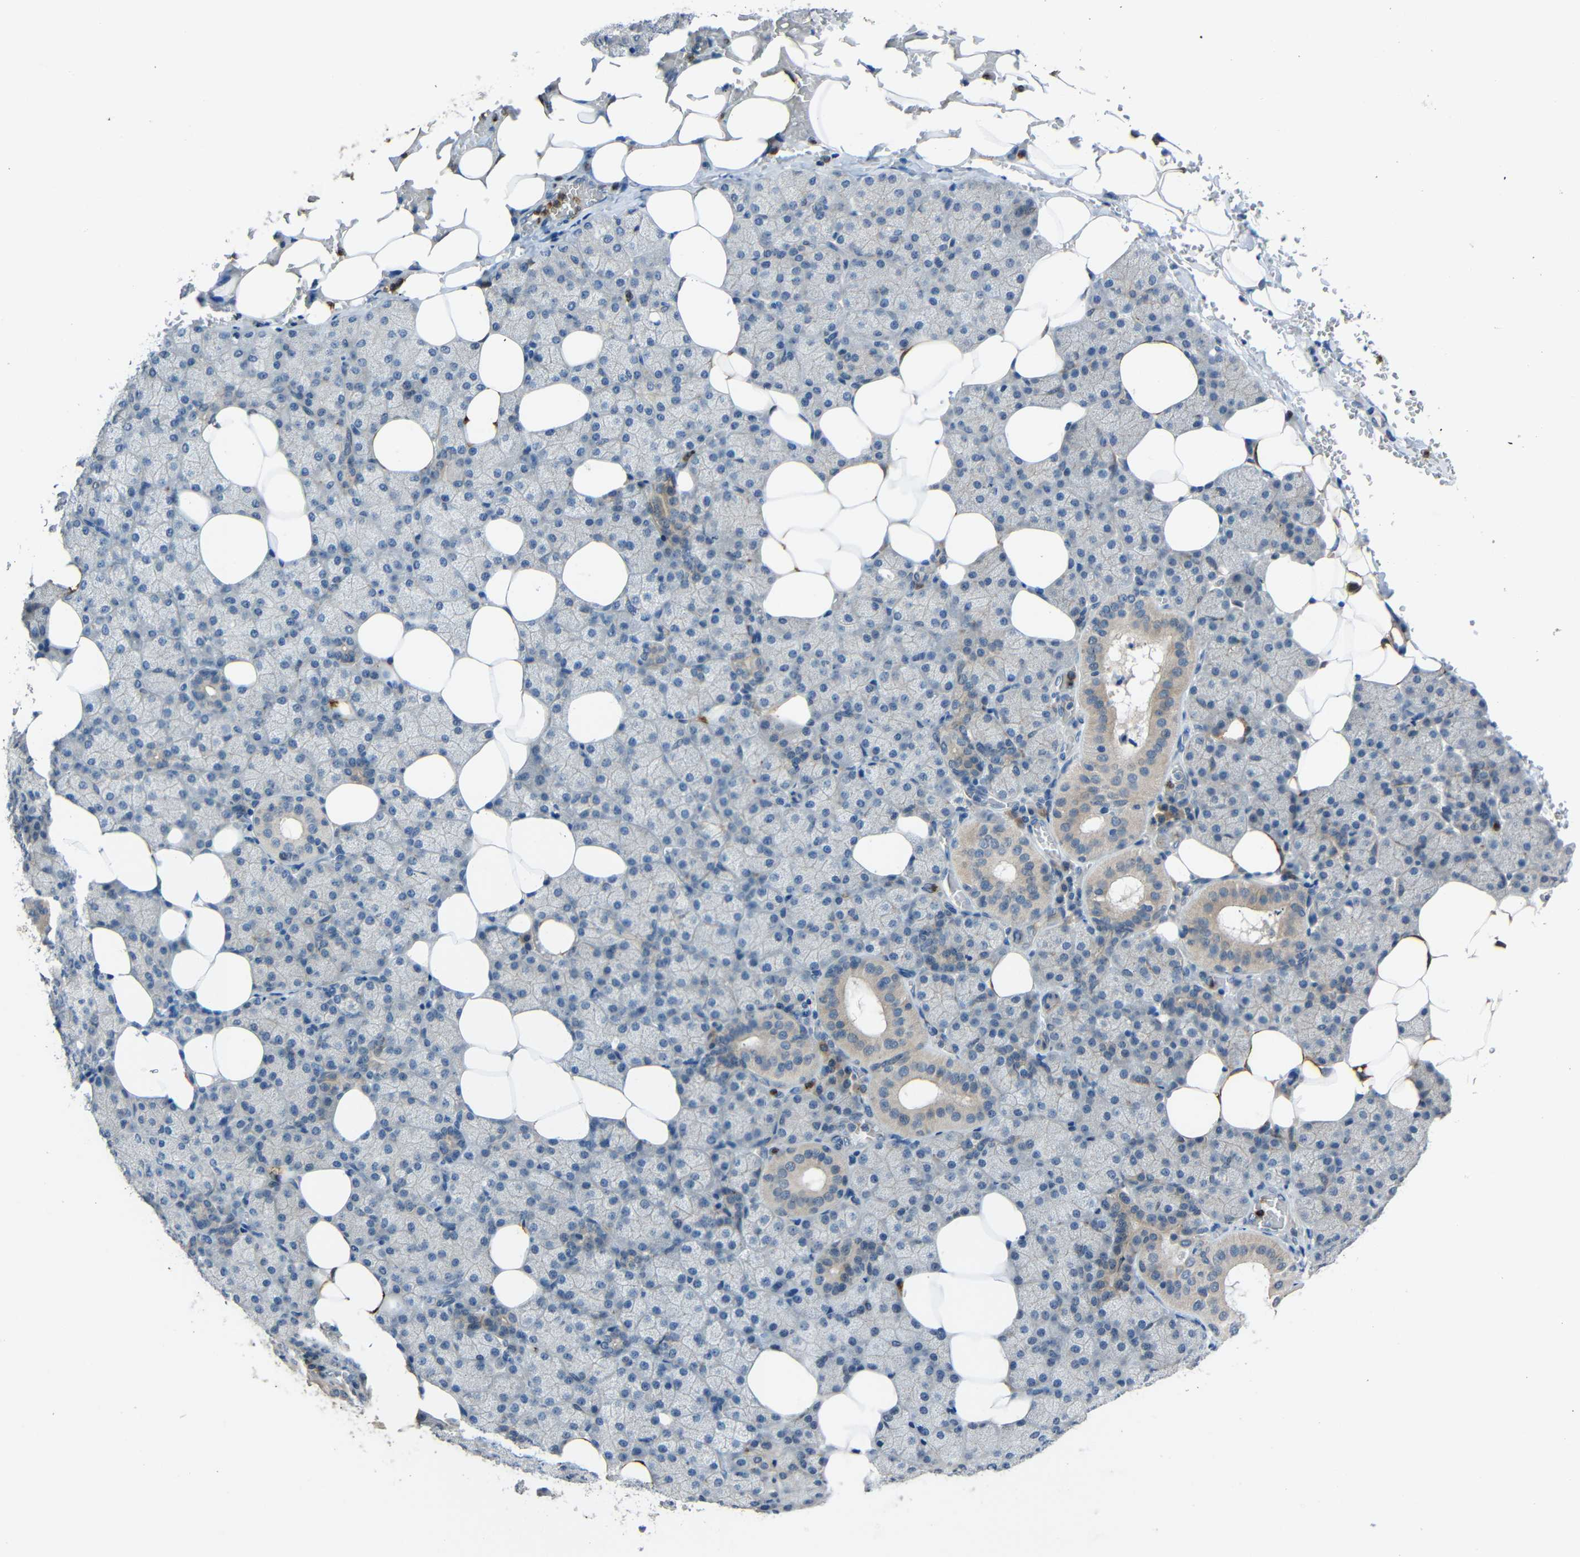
{"staining": {"intensity": "weak", "quantity": "<25%", "location": "cytoplasmic/membranous"}, "tissue": "salivary gland", "cell_type": "Glandular cells", "image_type": "normal", "snomed": [{"axis": "morphology", "description": "Normal tissue, NOS"}, {"axis": "topography", "description": "Lymph node"}, {"axis": "topography", "description": "Salivary gland"}], "caption": "IHC micrograph of unremarkable salivary gland stained for a protein (brown), which shows no positivity in glandular cells.", "gene": "STBD1", "patient": {"sex": "male", "age": 8}}